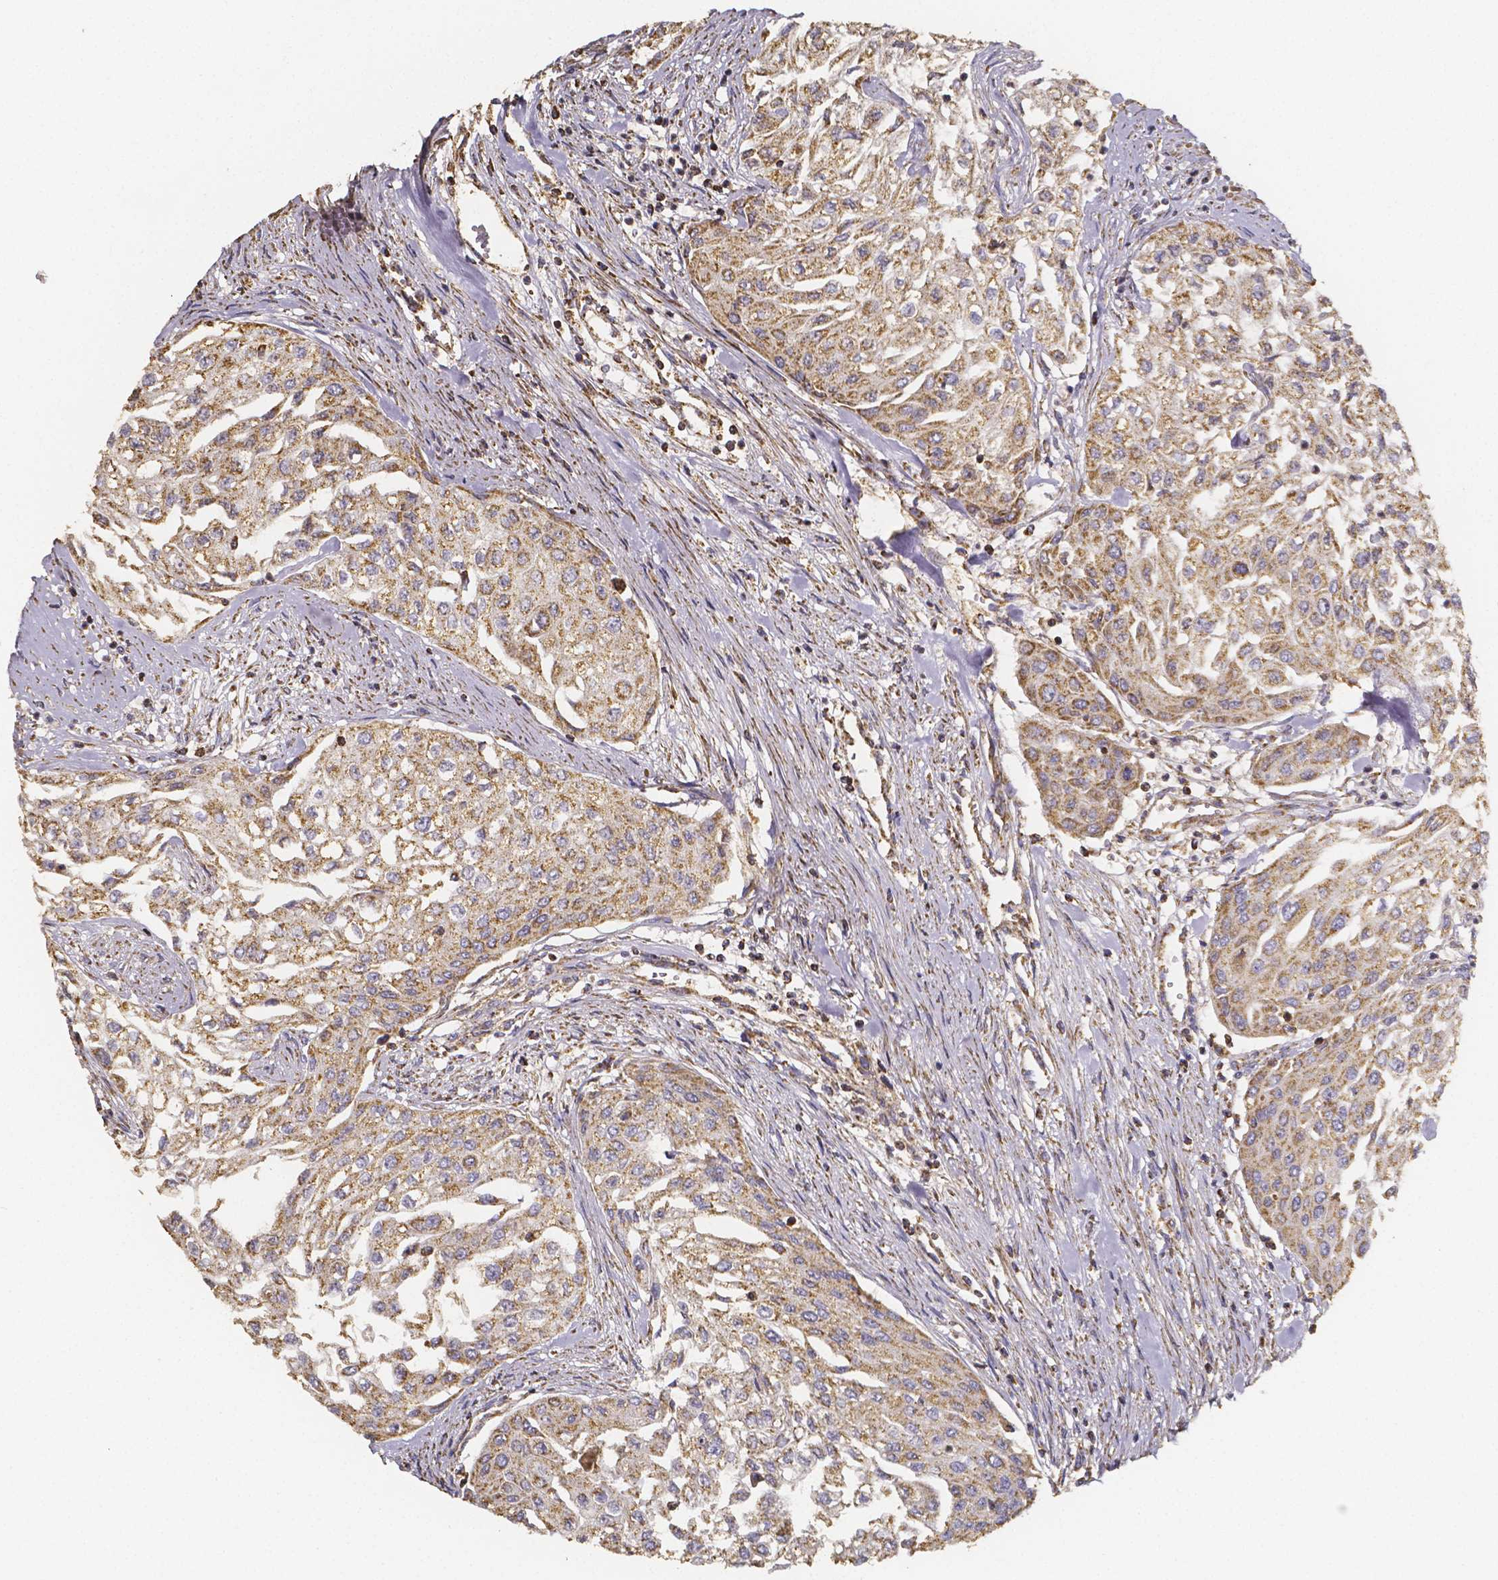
{"staining": {"intensity": "moderate", "quantity": ">75%", "location": "cytoplasmic/membranous"}, "tissue": "urothelial cancer", "cell_type": "Tumor cells", "image_type": "cancer", "snomed": [{"axis": "morphology", "description": "Urothelial carcinoma, High grade"}, {"axis": "topography", "description": "Urinary bladder"}], "caption": "A brown stain labels moderate cytoplasmic/membranous staining of a protein in urothelial cancer tumor cells.", "gene": "SLC35D2", "patient": {"sex": "male", "age": 62}}